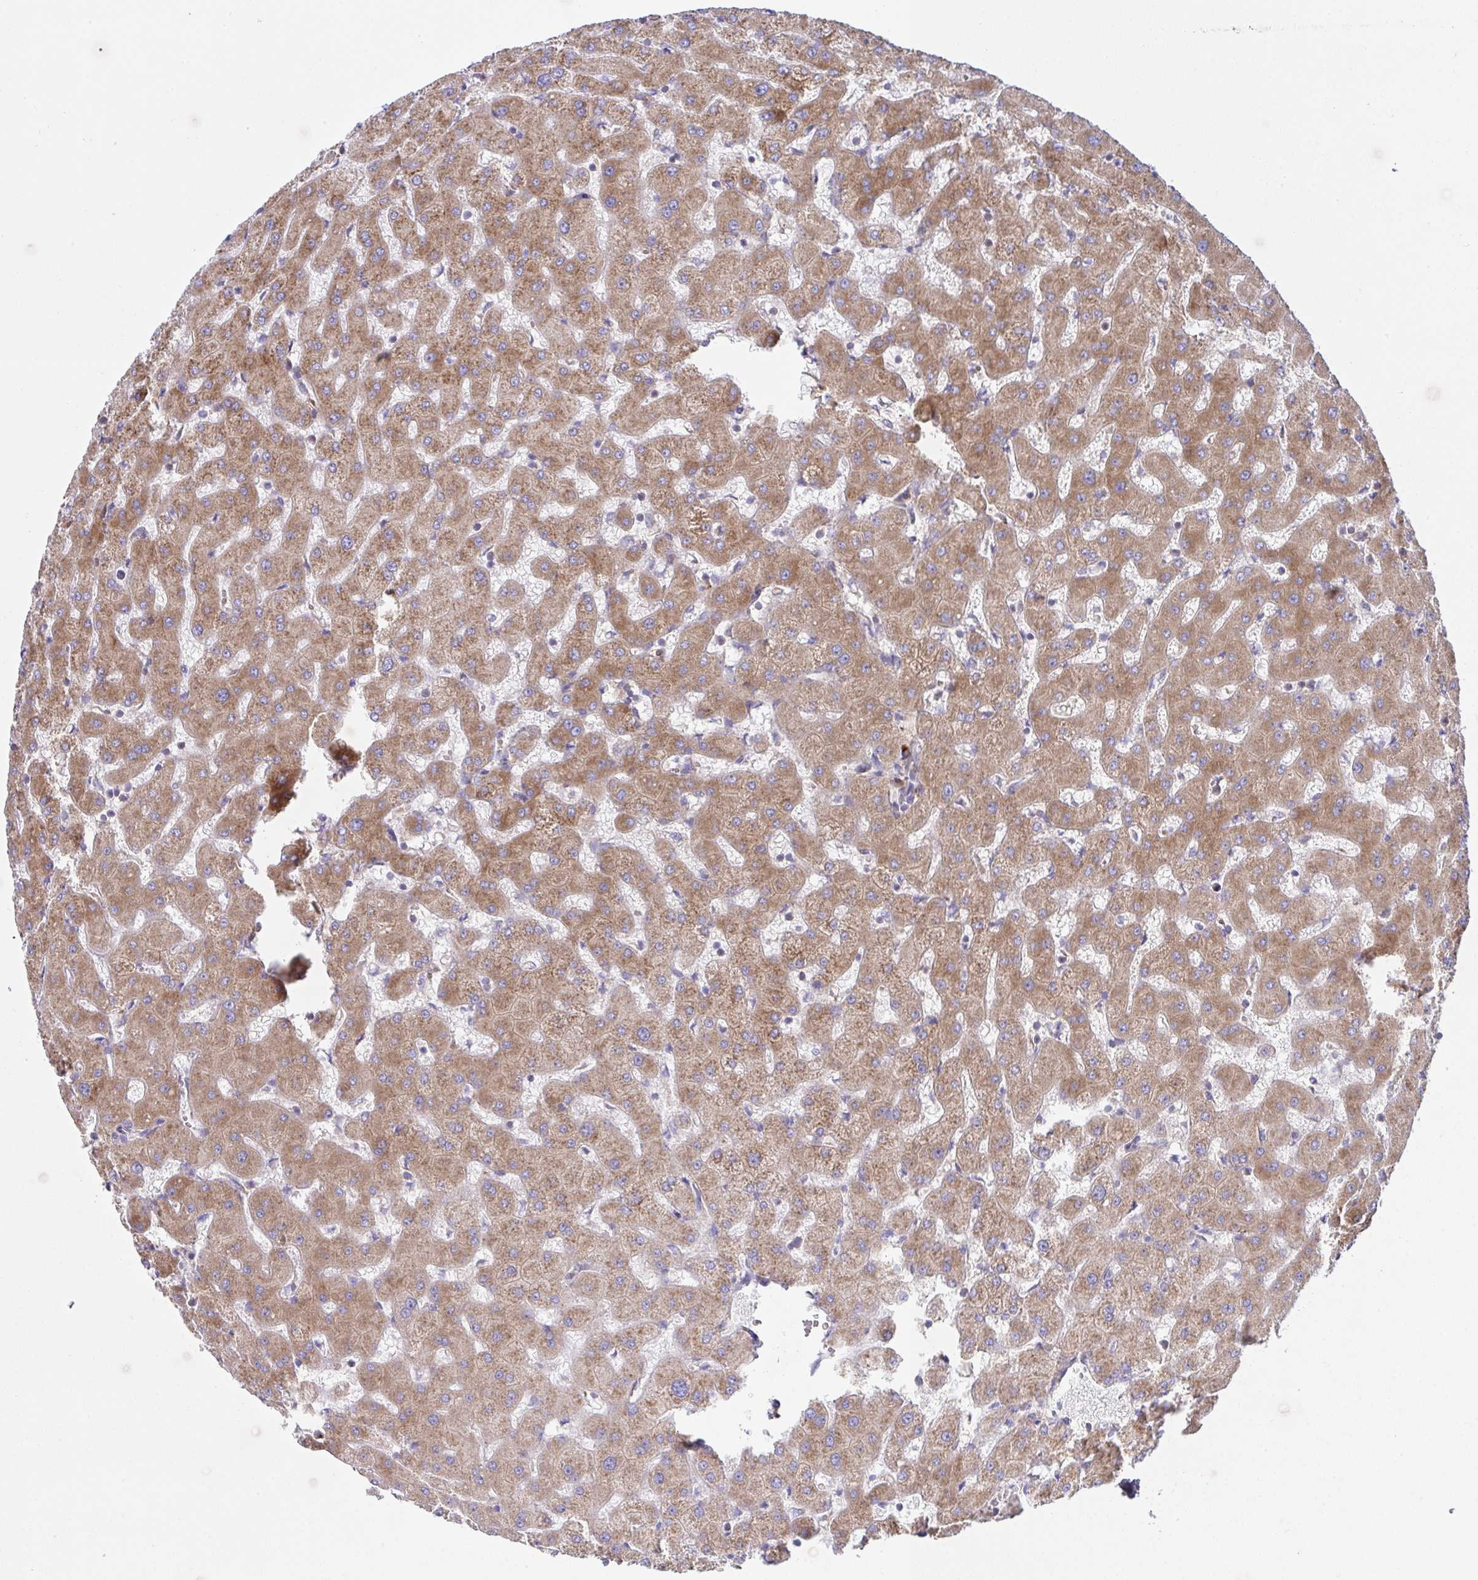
{"staining": {"intensity": "negative", "quantity": "none", "location": "none"}, "tissue": "liver", "cell_type": "Cholangiocytes", "image_type": "normal", "snomed": [{"axis": "morphology", "description": "Normal tissue, NOS"}, {"axis": "topography", "description": "Liver"}], "caption": "DAB immunohistochemical staining of unremarkable liver reveals no significant positivity in cholangiocytes. (DAB IHC visualized using brightfield microscopy, high magnification).", "gene": "FAU", "patient": {"sex": "female", "age": 63}}